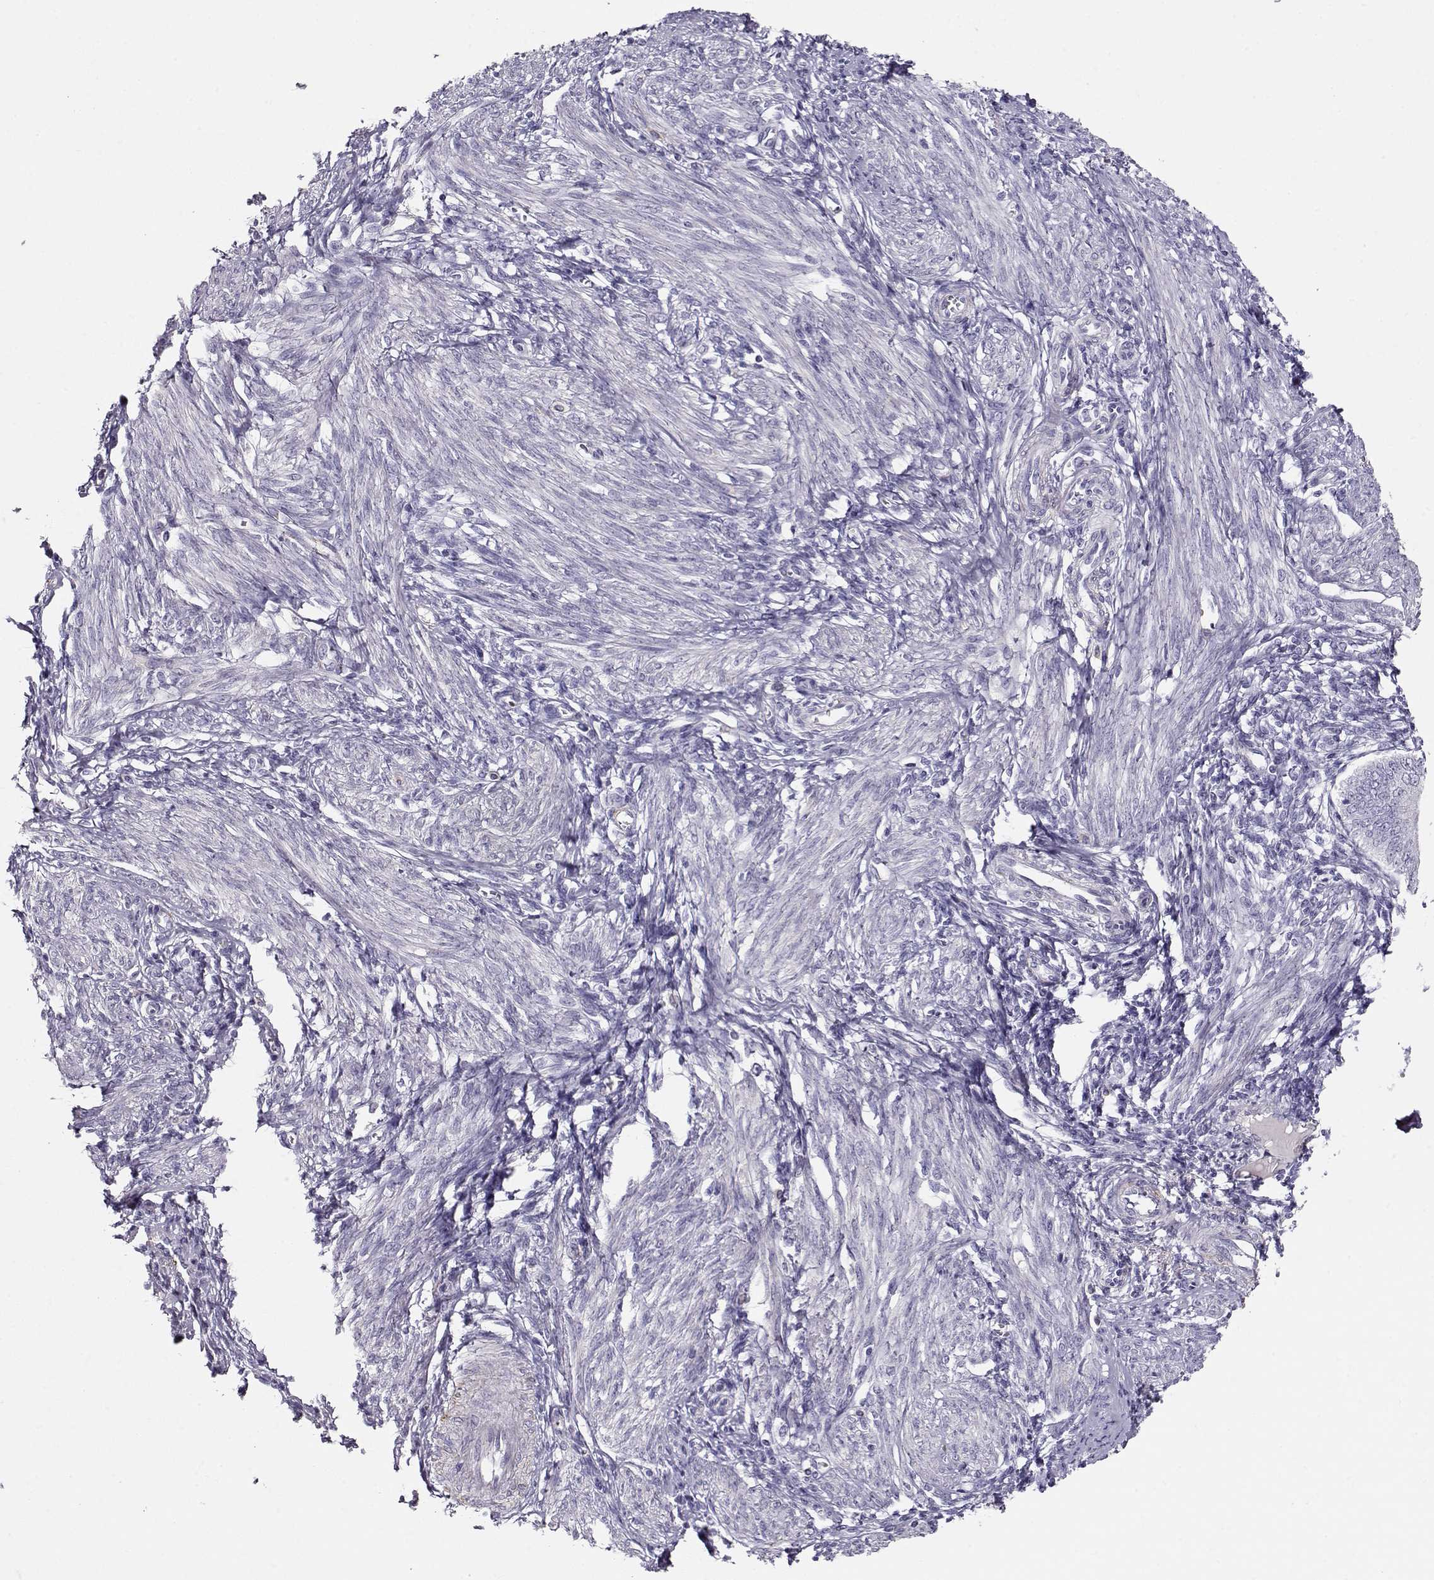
{"staining": {"intensity": "negative", "quantity": "none", "location": "none"}, "tissue": "endometrium", "cell_type": "Cells in endometrial stroma", "image_type": "normal", "snomed": [{"axis": "morphology", "description": "Normal tissue, NOS"}, {"axis": "topography", "description": "Endometrium"}], "caption": "High power microscopy micrograph of an immunohistochemistry image of unremarkable endometrium, revealing no significant expression in cells in endometrial stroma.", "gene": "RBM44", "patient": {"sex": "female", "age": 42}}